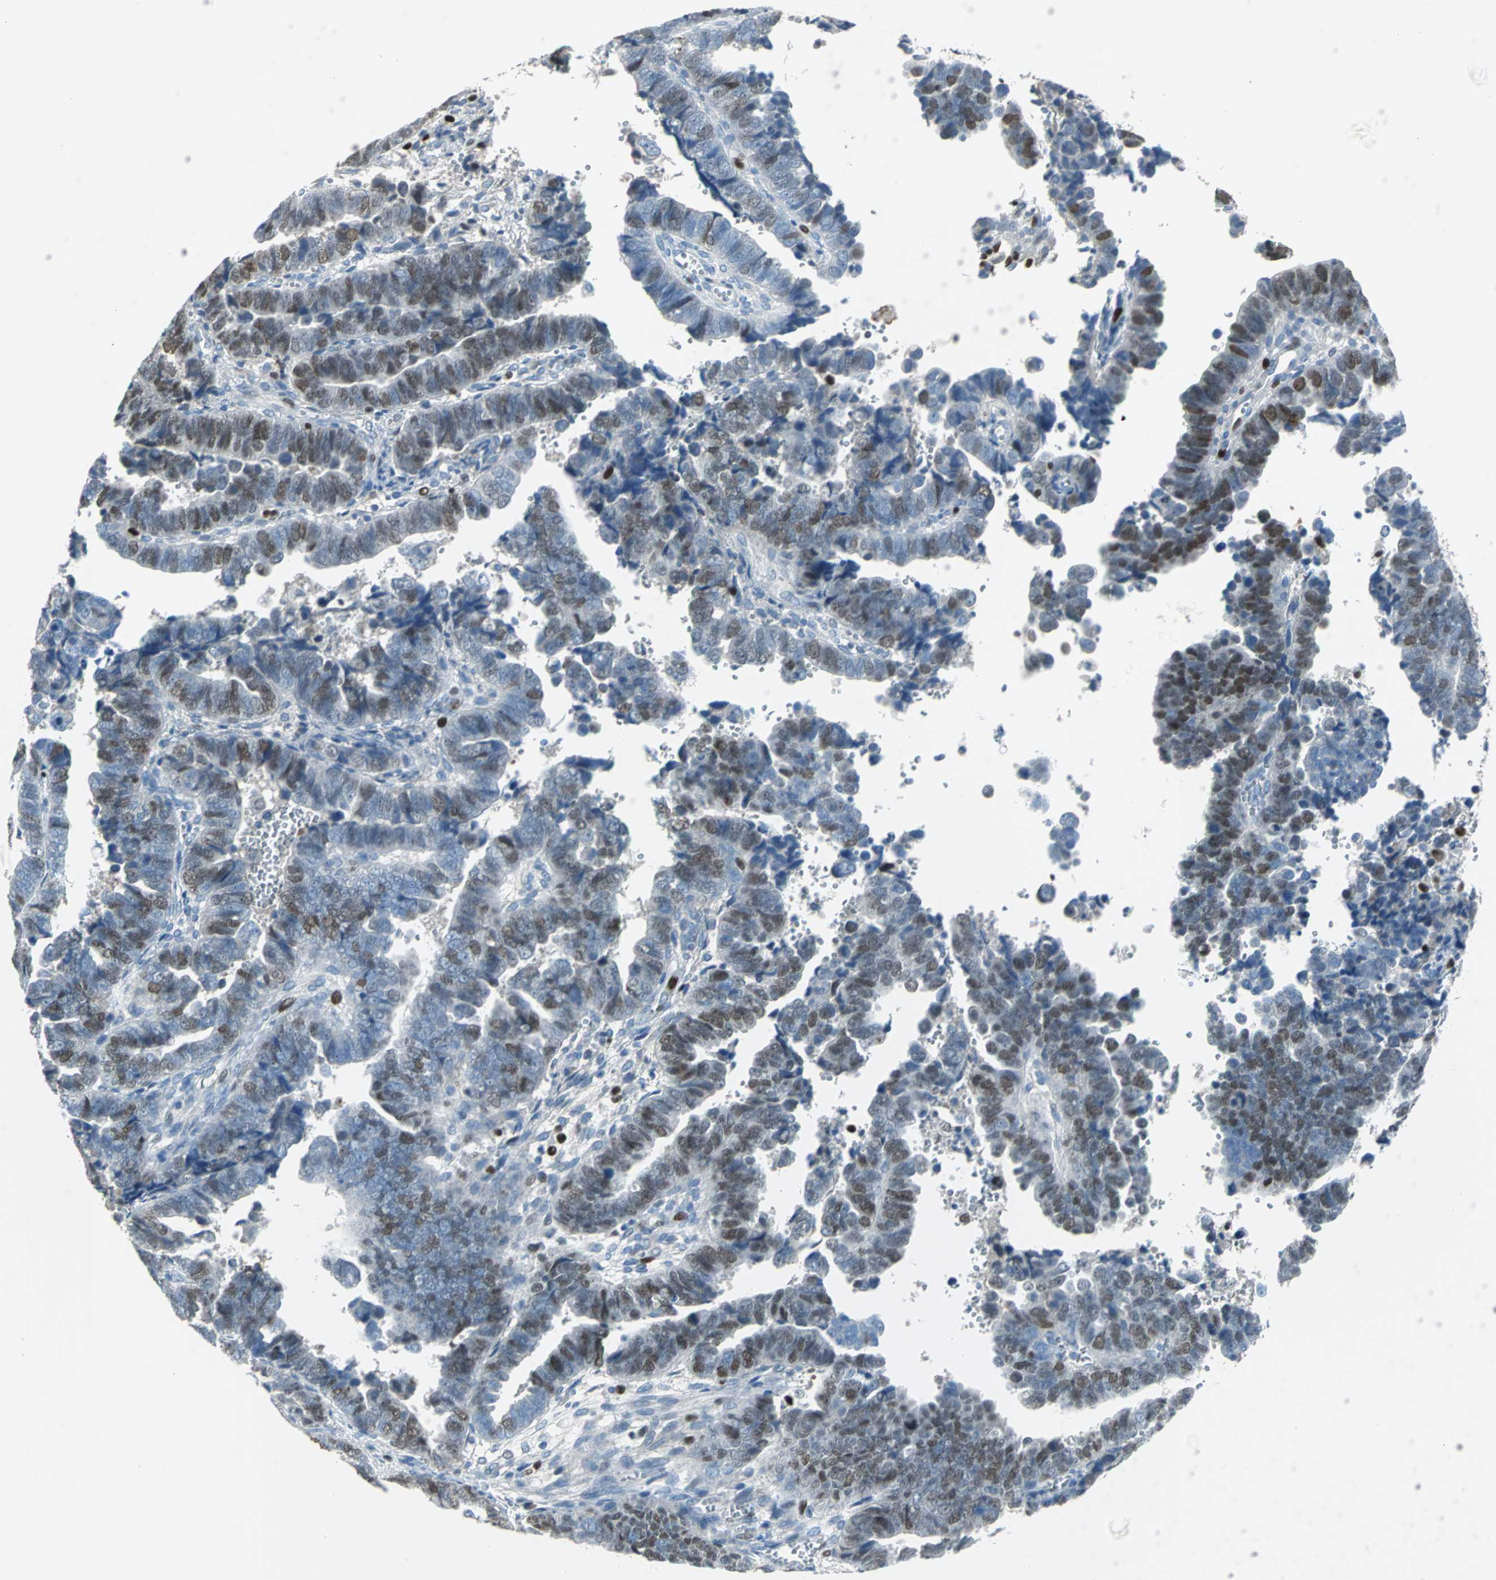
{"staining": {"intensity": "moderate", "quantity": "25%-75%", "location": "nuclear"}, "tissue": "endometrial cancer", "cell_type": "Tumor cells", "image_type": "cancer", "snomed": [{"axis": "morphology", "description": "Adenocarcinoma, NOS"}, {"axis": "topography", "description": "Endometrium"}], "caption": "Immunohistochemistry of endometrial cancer demonstrates medium levels of moderate nuclear staining in about 25%-75% of tumor cells. Using DAB (brown) and hematoxylin (blue) stains, captured at high magnification using brightfield microscopy.", "gene": "MCM3", "patient": {"sex": "female", "age": 75}}